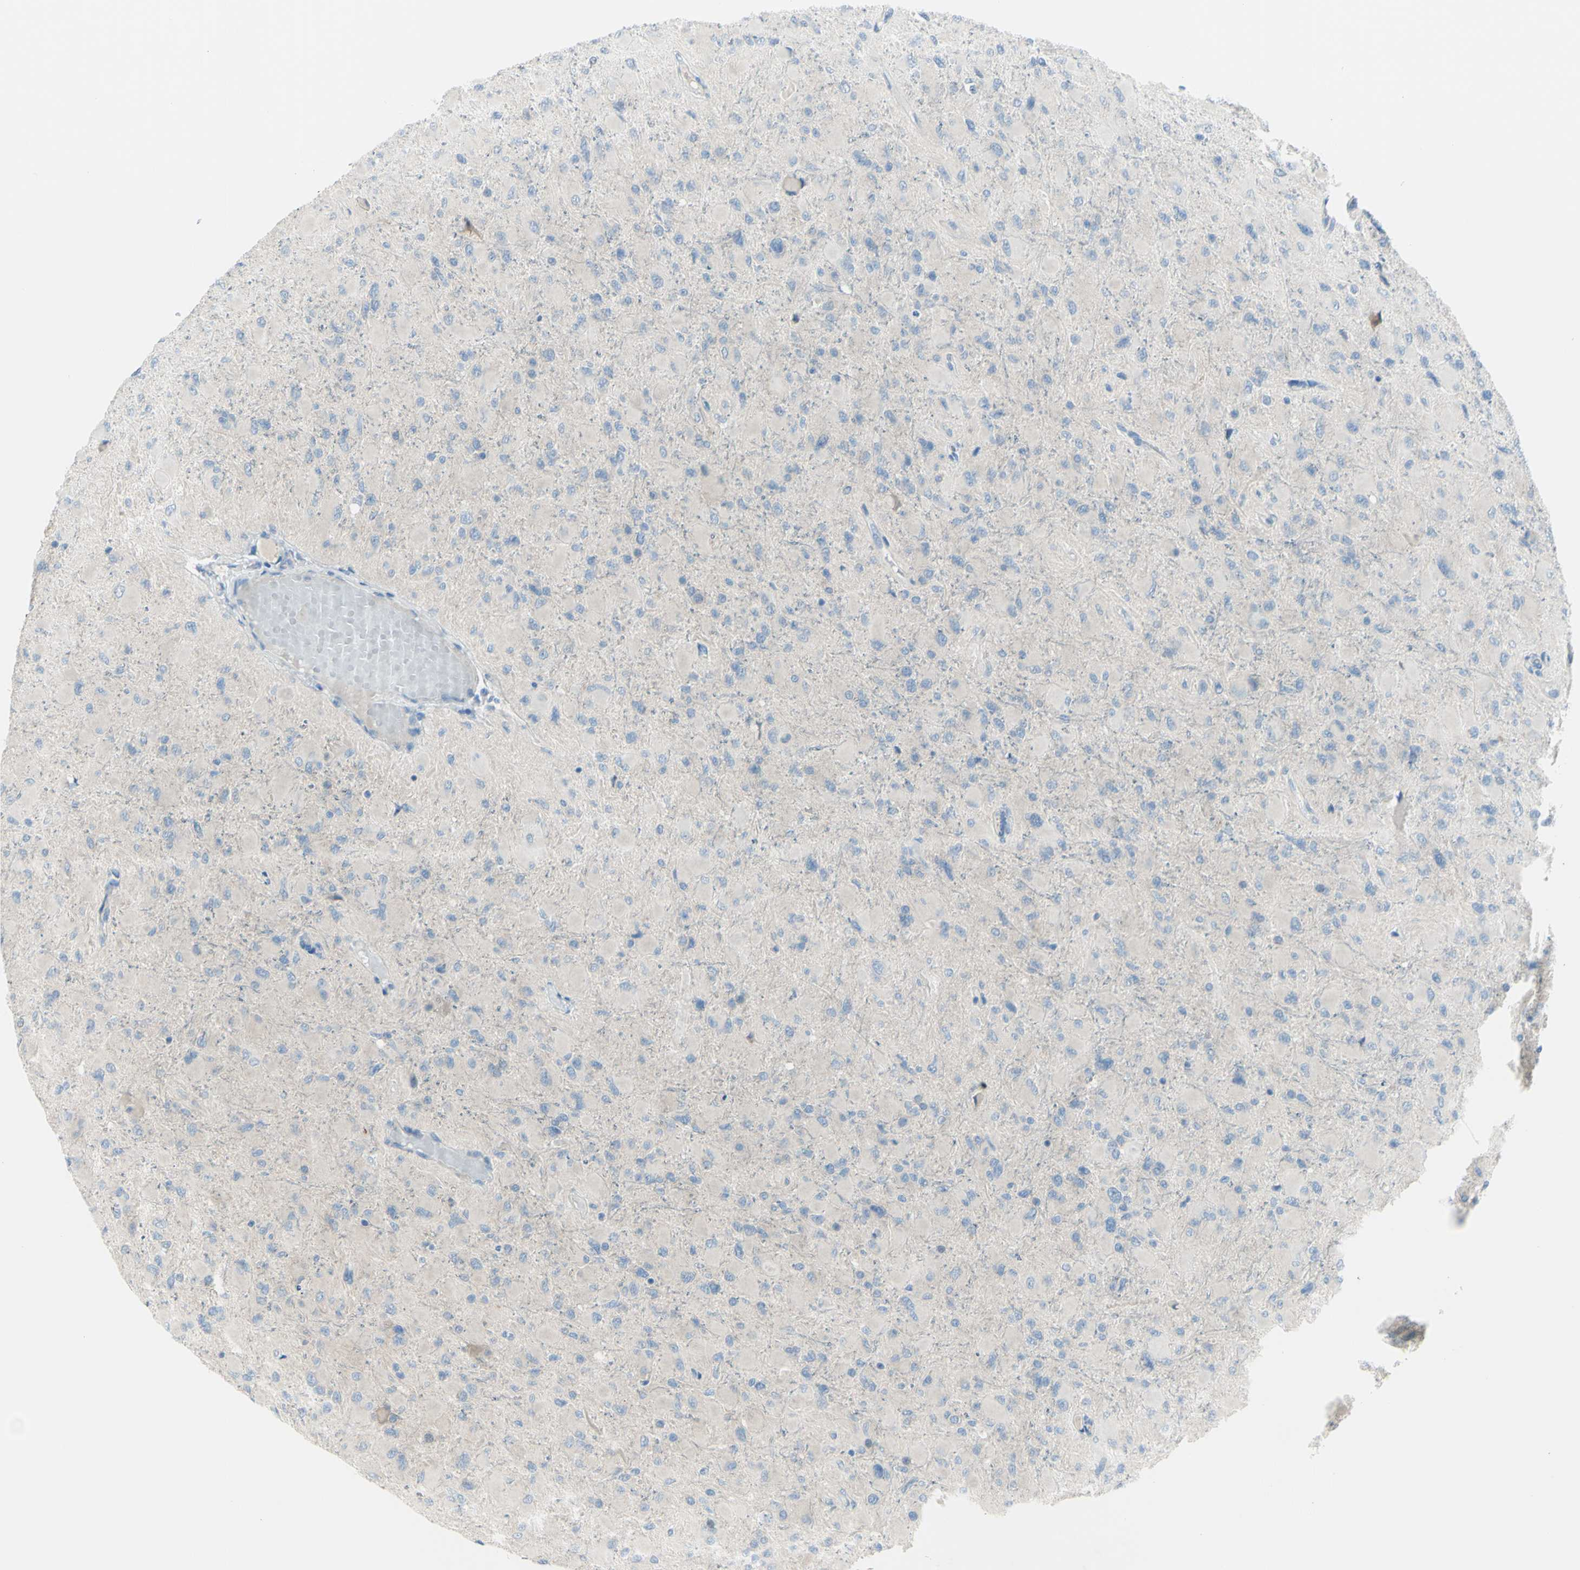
{"staining": {"intensity": "weak", "quantity": "<25%", "location": "cytoplasmic/membranous"}, "tissue": "glioma", "cell_type": "Tumor cells", "image_type": "cancer", "snomed": [{"axis": "morphology", "description": "Glioma, malignant, High grade"}, {"axis": "topography", "description": "Cerebral cortex"}], "caption": "Immunohistochemistry of glioma displays no positivity in tumor cells.", "gene": "LRRK1", "patient": {"sex": "female", "age": 36}}